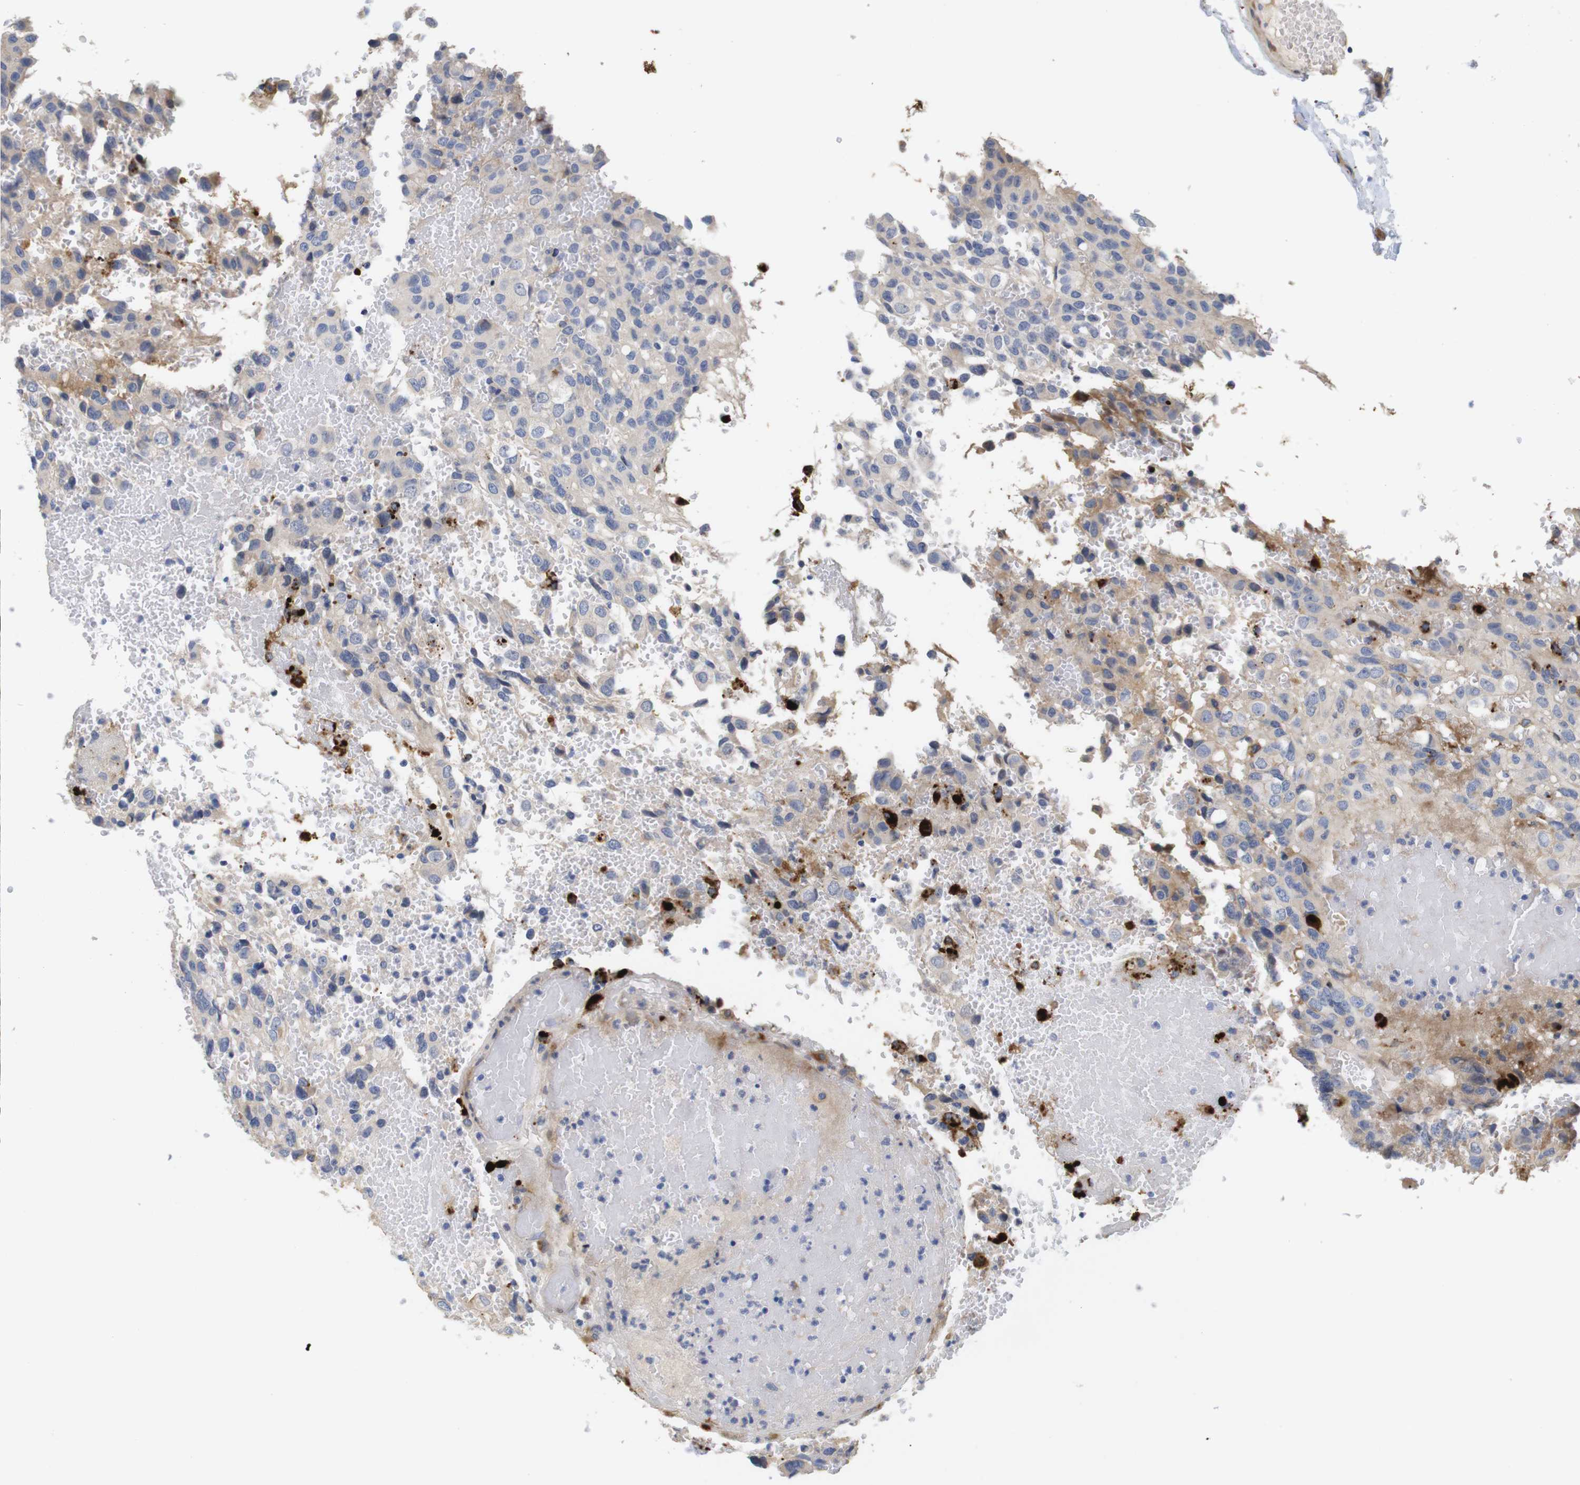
{"staining": {"intensity": "weak", "quantity": "<25%", "location": "cytoplasmic/membranous"}, "tissue": "glioma", "cell_type": "Tumor cells", "image_type": "cancer", "snomed": [{"axis": "morphology", "description": "Glioma, malignant, High grade"}, {"axis": "topography", "description": "Brain"}], "caption": "Malignant glioma (high-grade) stained for a protein using immunohistochemistry (IHC) shows no positivity tumor cells.", "gene": "SPRY3", "patient": {"sex": "male", "age": 32}}